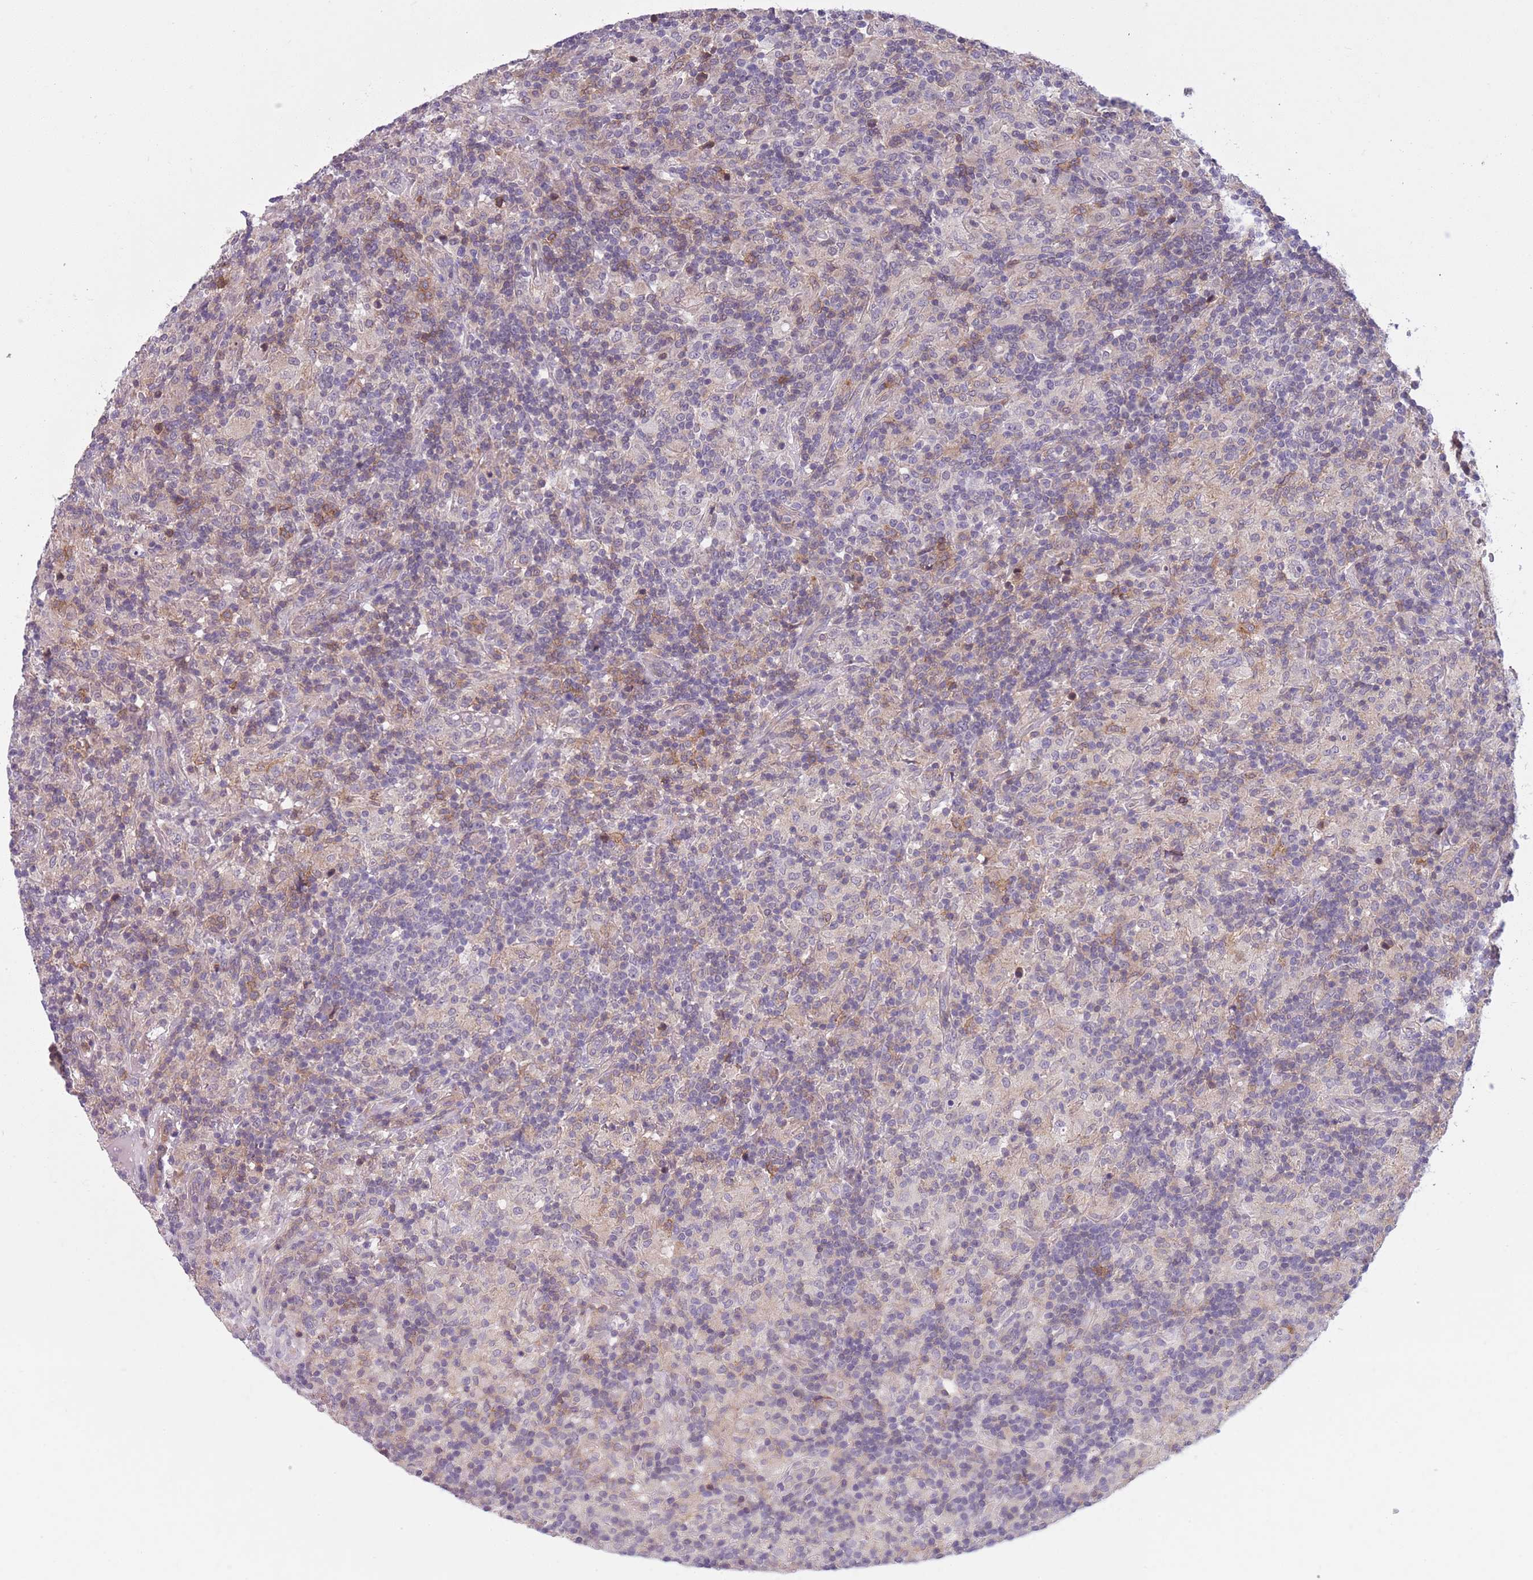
{"staining": {"intensity": "negative", "quantity": "none", "location": "none"}, "tissue": "lymphoma", "cell_type": "Tumor cells", "image_type": "cancer", "snomed": [{"axis": "morphology", "description": "Hodgkin's disease, NOS"}, {"axis": "topography", "description": "Lymph node"}], "caption": "Immunohistochemical staining of lymphoma demonstrates no significant expression in tumor cells.", "gene": "JAML", "patient": {"sex": "male", "age": 70}}